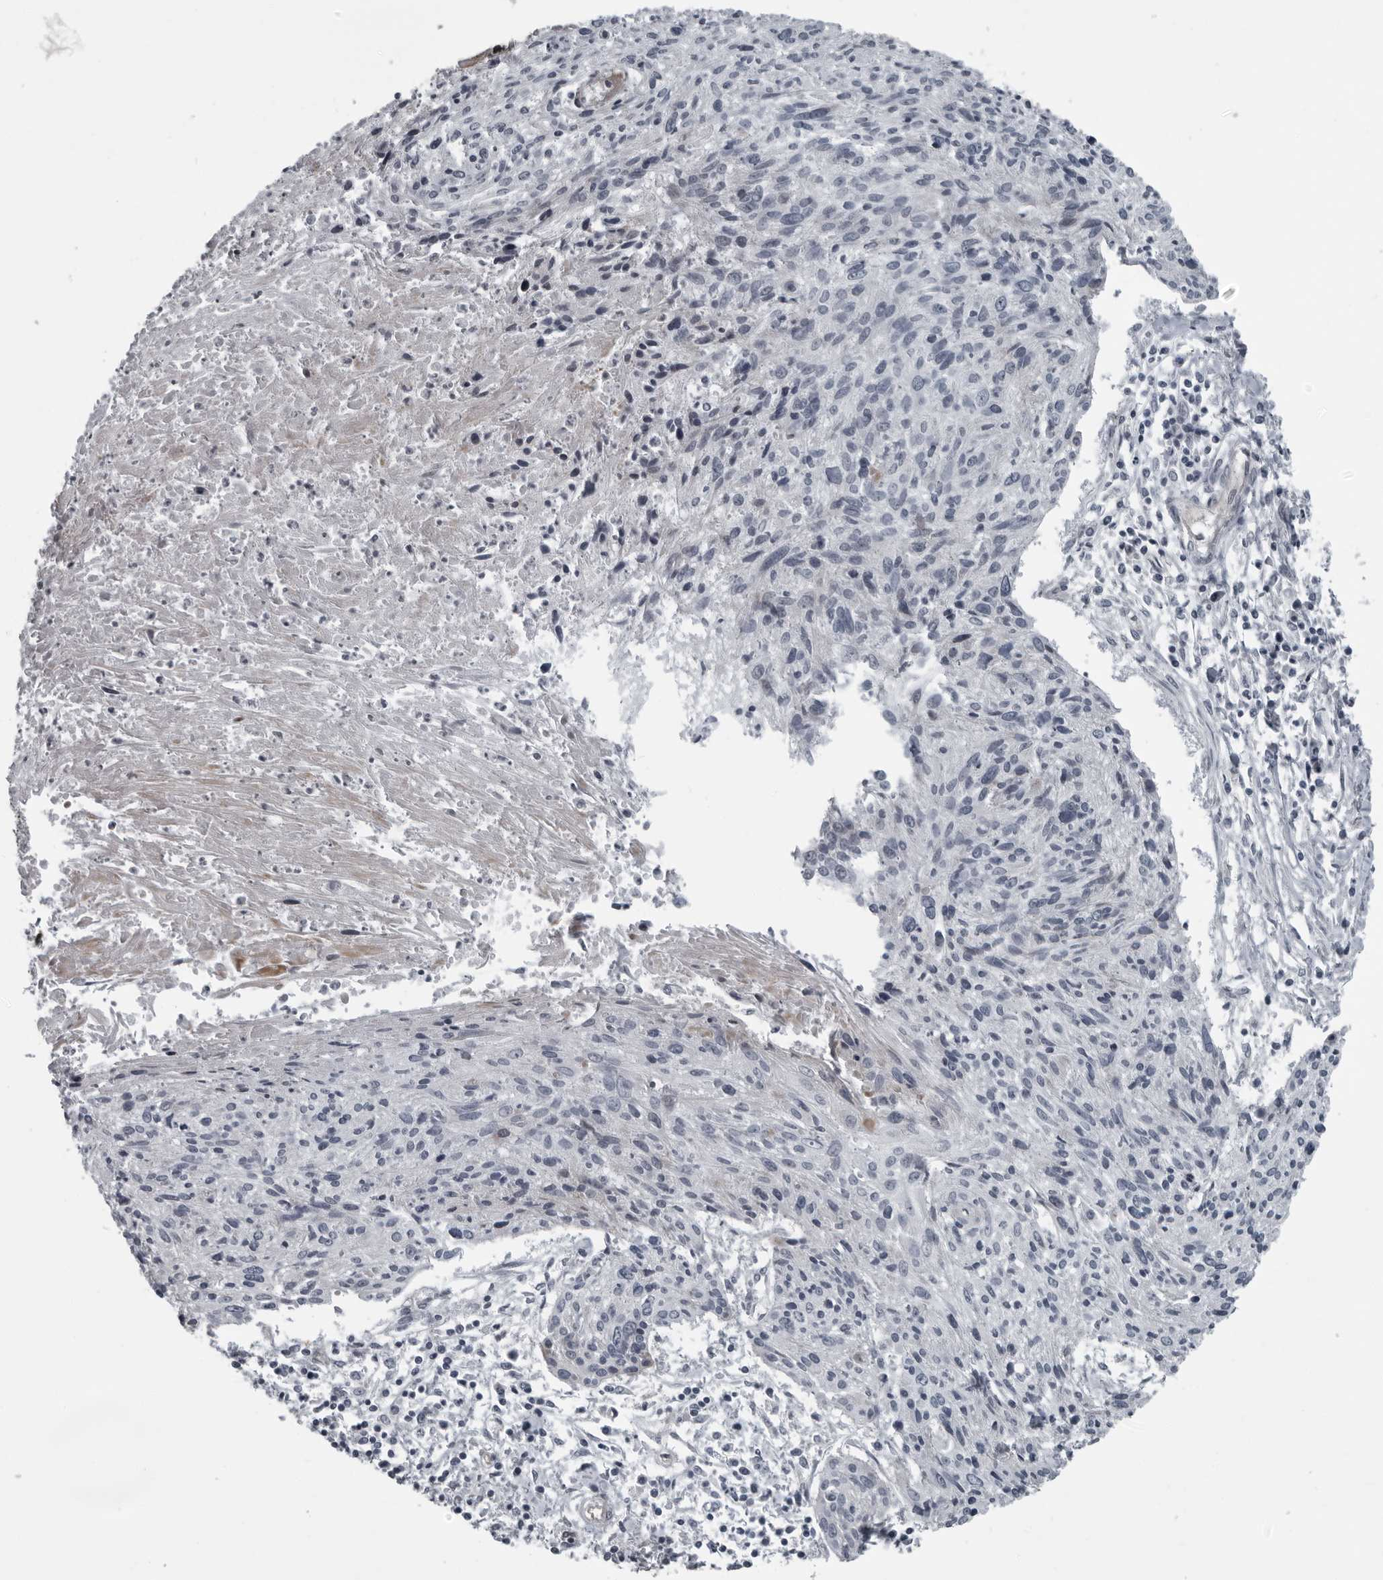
{"staining": {"intensity": "negative", "quantity": "none", "location": "none"}, "tissue": "cervical cancer", "cell_type": "Tumor cells", "image_type": "cancer", "snomed": [{"axis": "morphology", "description": "Squamous cell carcinoma, NOS"}, {"axis": "topography", "description": "Cervix"}], "caption": "IHC photomicrograph of cervical cancer (squamous cell carcinoma) stained for a protein (brown), which shows no staining in tumor cells.", "gene": "FAM102B", "patient": {"sex": "female", "age": 51}}